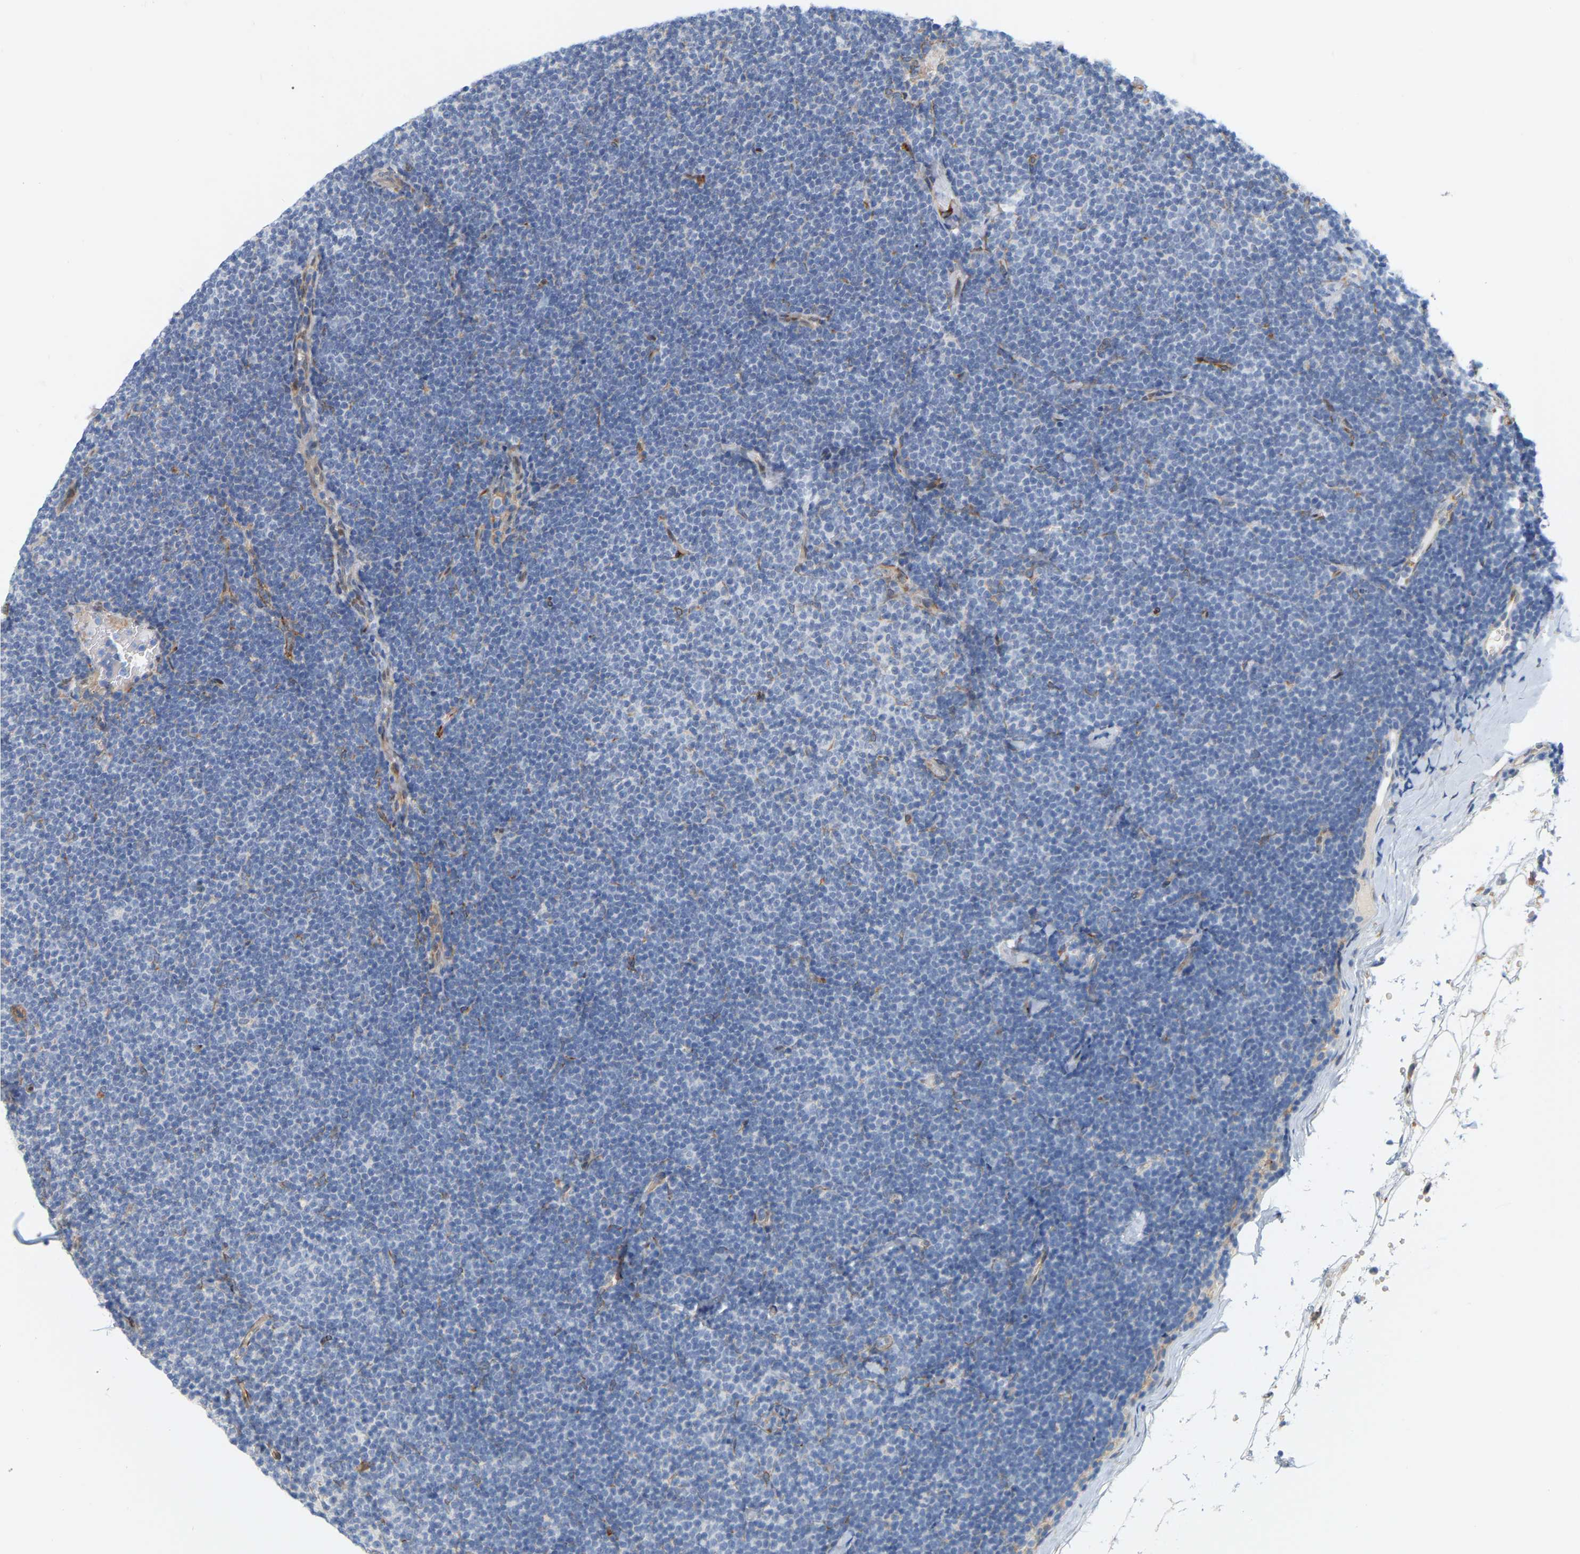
{"staining": {"intensity": "negative", "quantity": "none", "location": "none"}, "tissue": "lymphoma", "cell_type": "Tumor cells", "image_type": "cancer", "snomed": [{"axis": "morphology", "description": "Malignant lymphoma, non-Hodgkin's type, Low grade"}, {"axis": "topography", "description": "Lymph node"}], "caption": "This is an immunohistochemistry (IHC) histopathology image of human low-grade malignant lymphoma, non-Hodgkin's type. There is no positivity in tumor cells.", "gene": "RAPH1", "patient": {"sex": "female", "age": 53}}